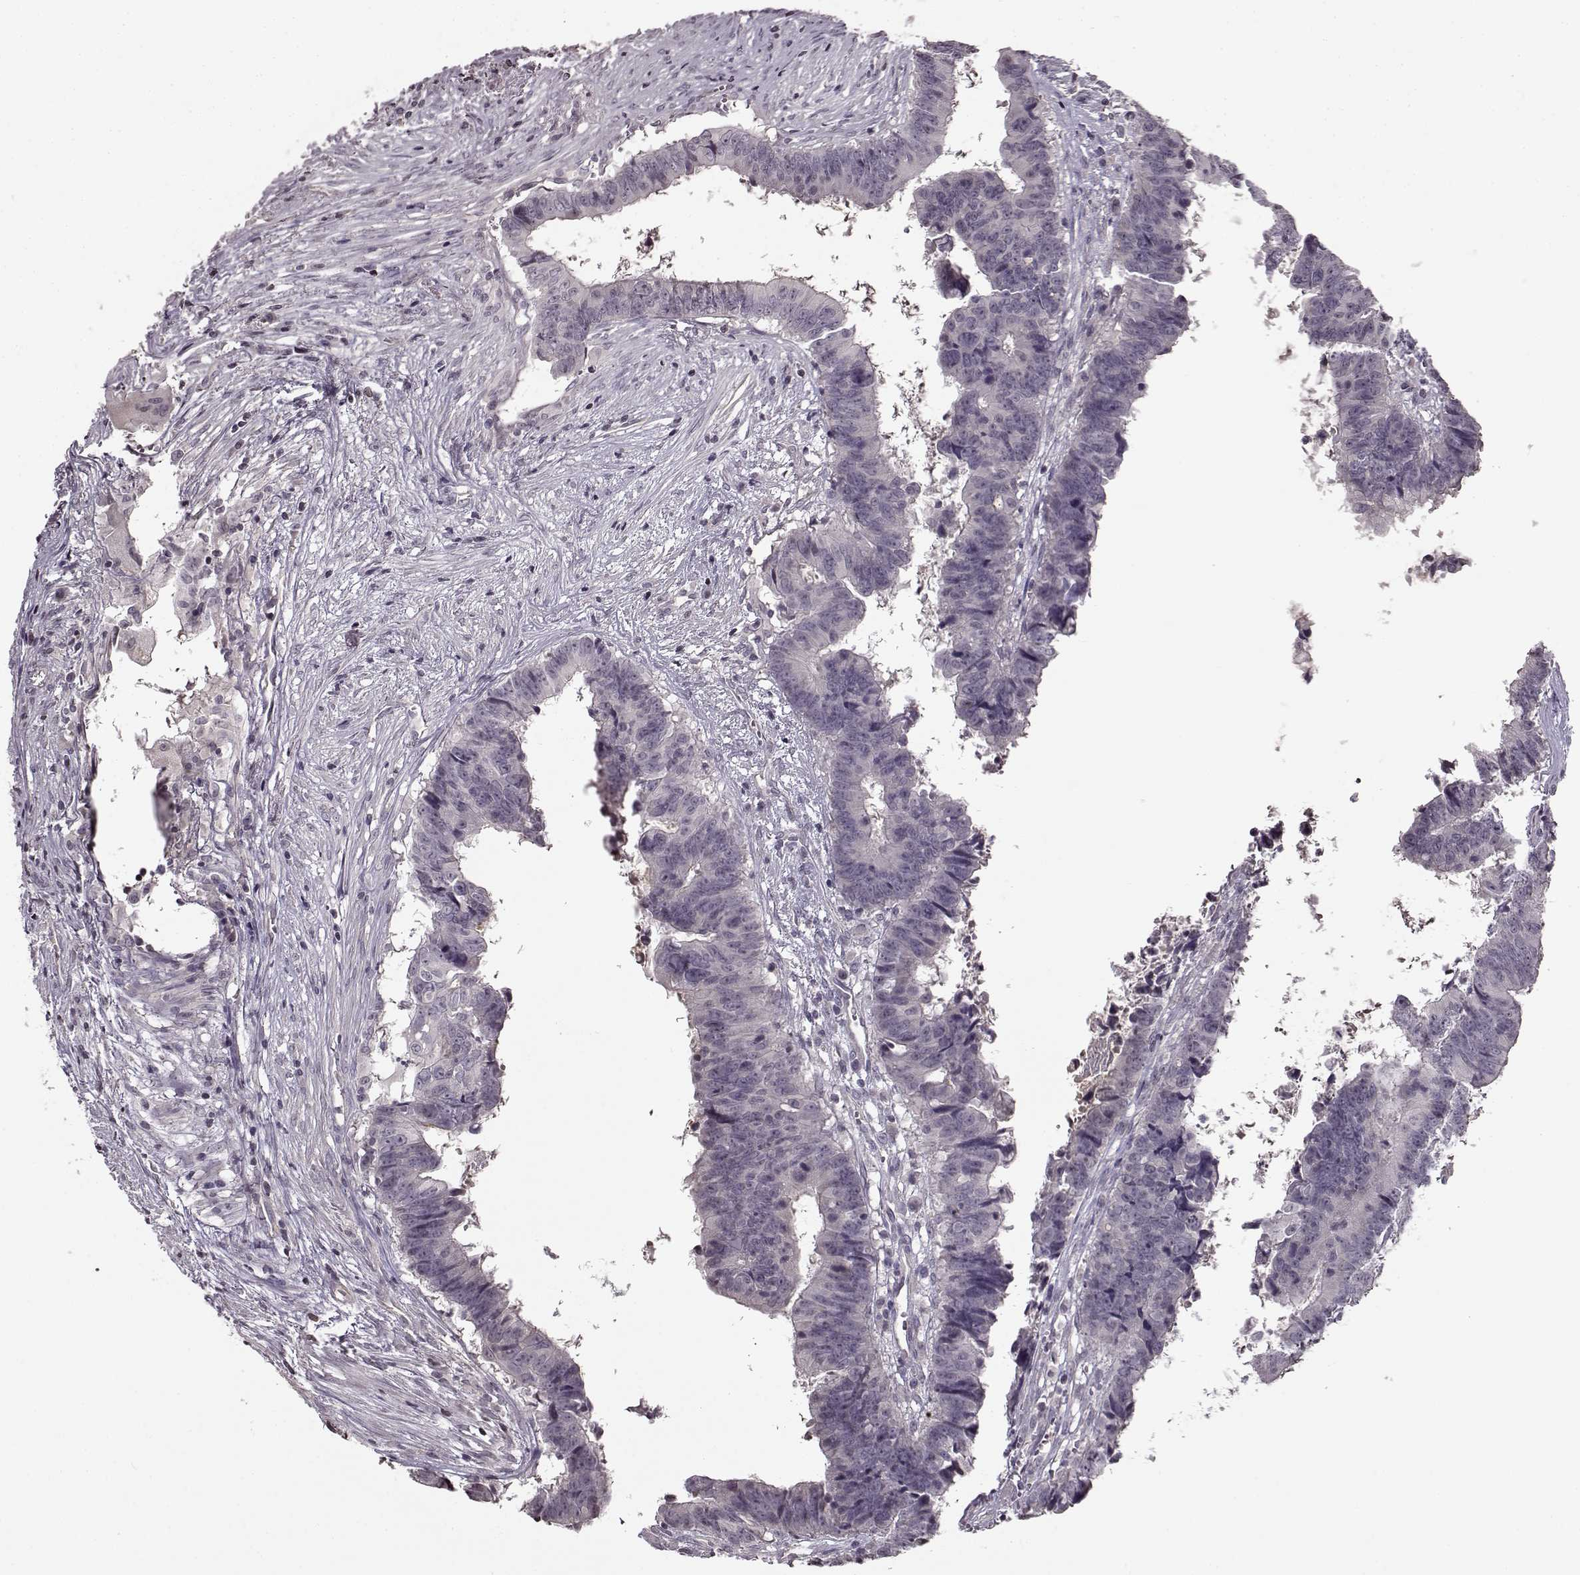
{"staining": {"intensity": "negative", "quantity": "none", "location": "none"}, "tissue": "colorectal cancer", "cell_type": "Tumor cells", "image_type": "cancer", "snomed": [{"axis": "morphology", "description": "Adenocarcinoma, NOS"}, {"axis": "topography", "description": "Colon"}], "caption": "Tumor cells are negative for protein expression in human colorectal cancer.", "gene": "FSHB", "patient": {"sex": "female", "age": 82}}